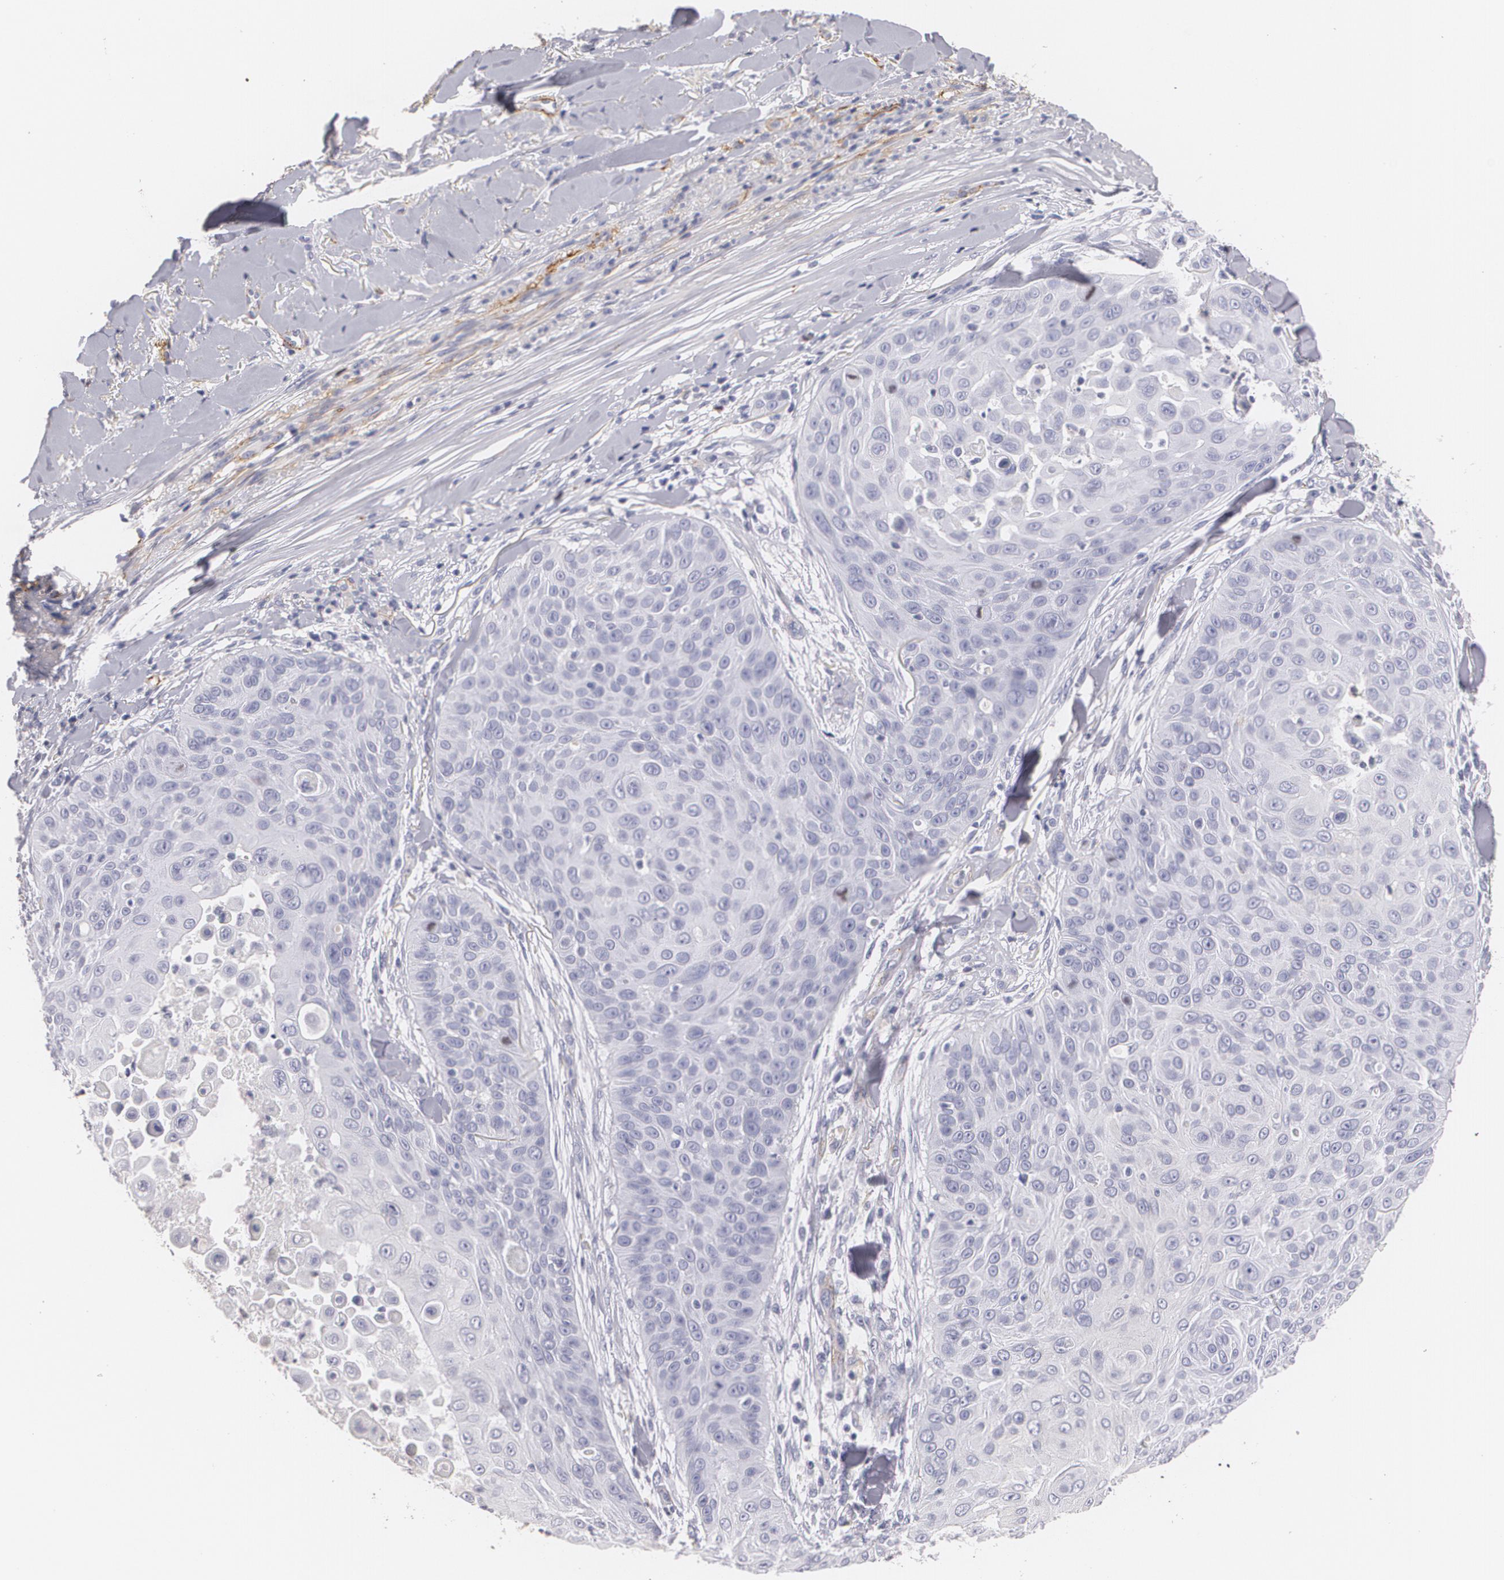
{"staining": {"intensity": "negative", "quantity": "none", "location": "none"}, "tissue": "skin cancer", "cell_type": "Tumor cells", "image_type": "cancer", "snomed": [{"axis": "morphology", "description": "Squamous cell carcinoma, NOS"}, {"axis": "topography", "description": "Skin"}], "caption": "This is an IHC histopathology image of squamous cell carcinoma (skin). There is no staining in tumor cells.", "gene": "NGFR", "patient": {"sex": "male", "age": 82}}